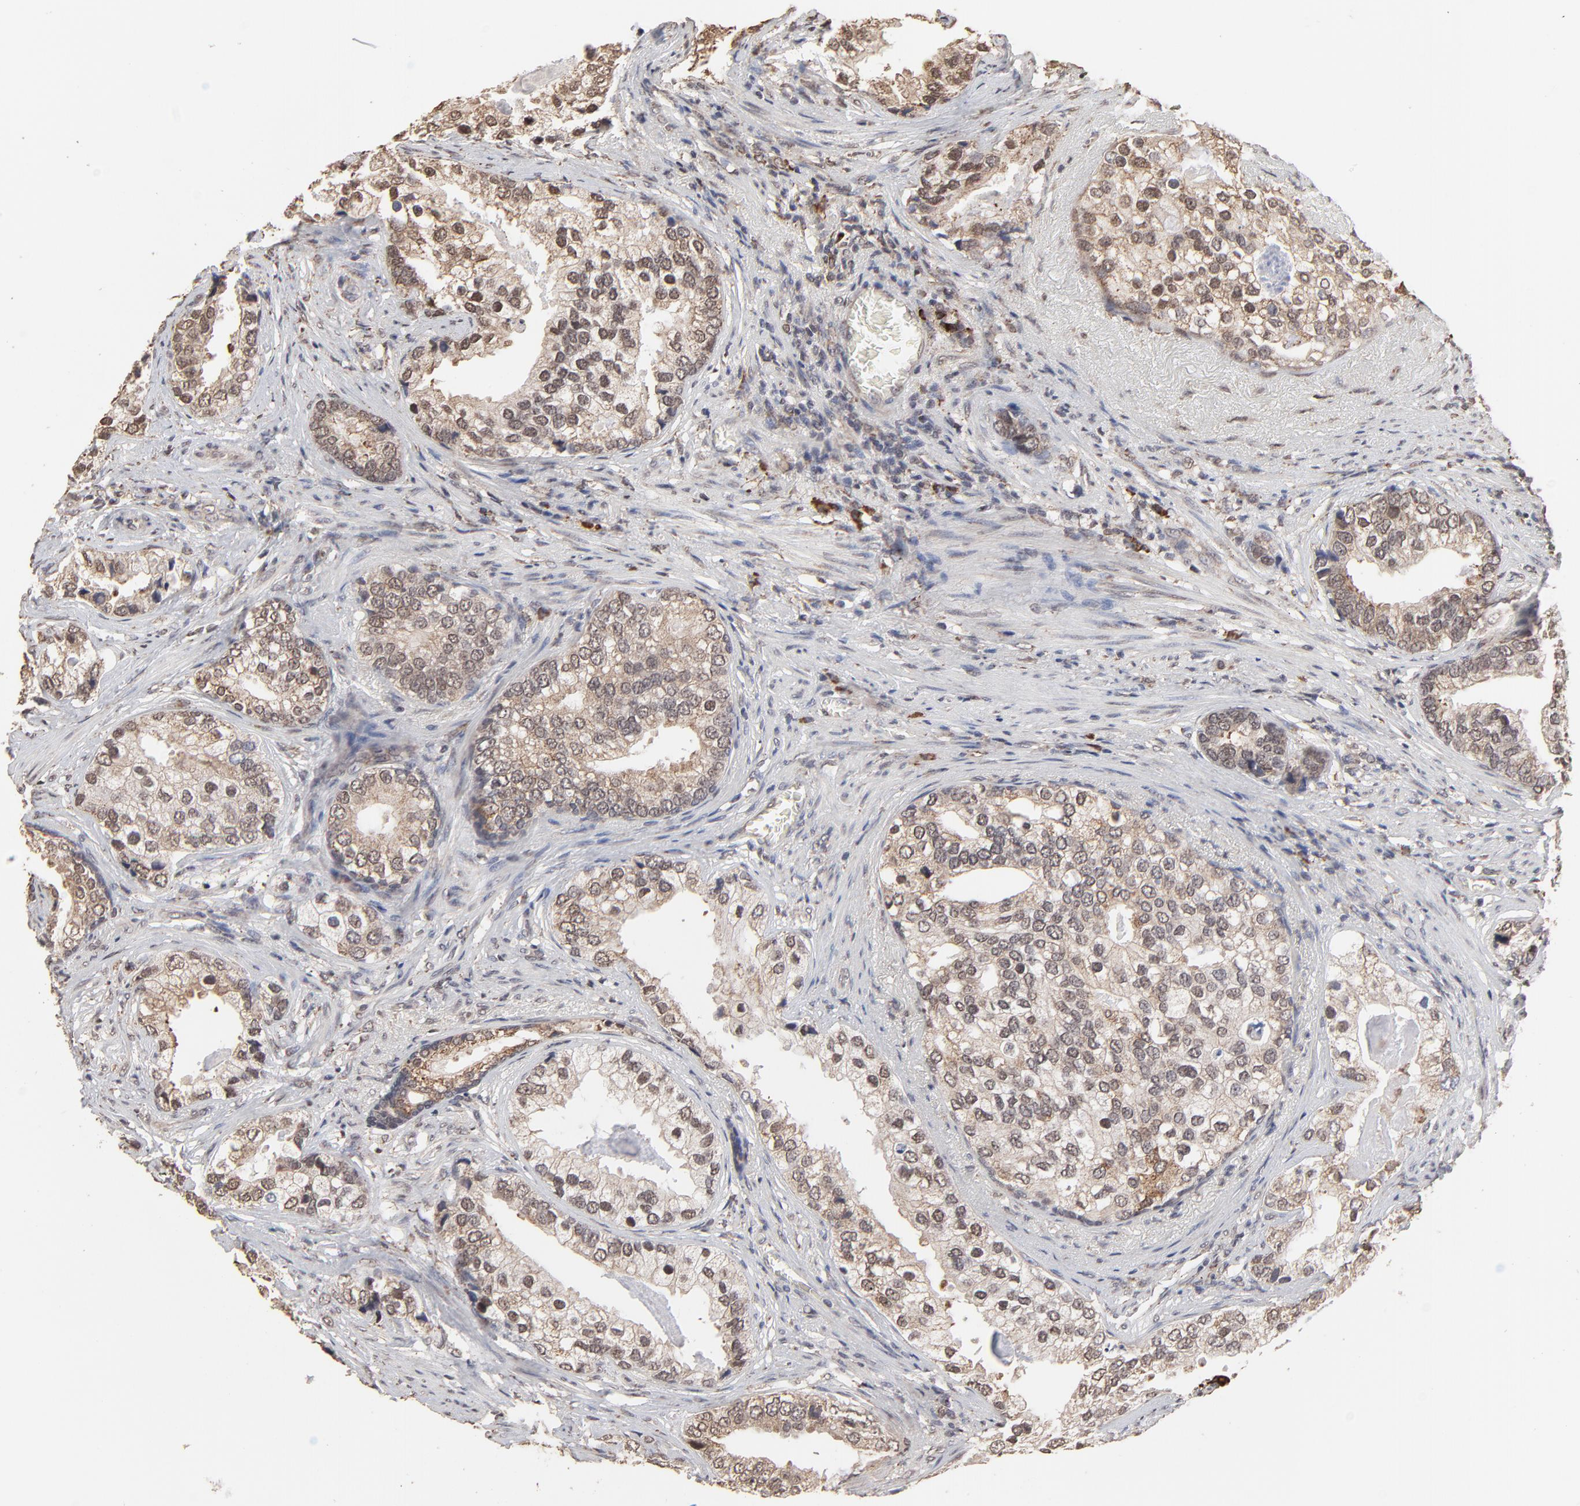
{"staining": {"intensity": "weak", "quantity": ">75%", "location": "cytoplasmic/membranous"}, "tissue": "prostate cancer", "cell_type": "Tumor cells", "image_type": "cancer", "snomed": [{"axis": "morphology", "description": "Adenocarcinoma, Low grade"}, {"axis": "topography", "description": "Prostate"}], "caption": "Prostate low-grade adenocarcinoma tissue exhibits weak cytoplasmic/membranous positivity in approximately >75% of tumor cells, visualized by immunohistochemistry. The staining was performed using DAB (3,3'-diaminobenzidine), with brown indicating positive protein expression. Nuclei are stained blue with hematoxylin.", "gene": "CHM", "patient": {"sex": "male", "age": 71}}